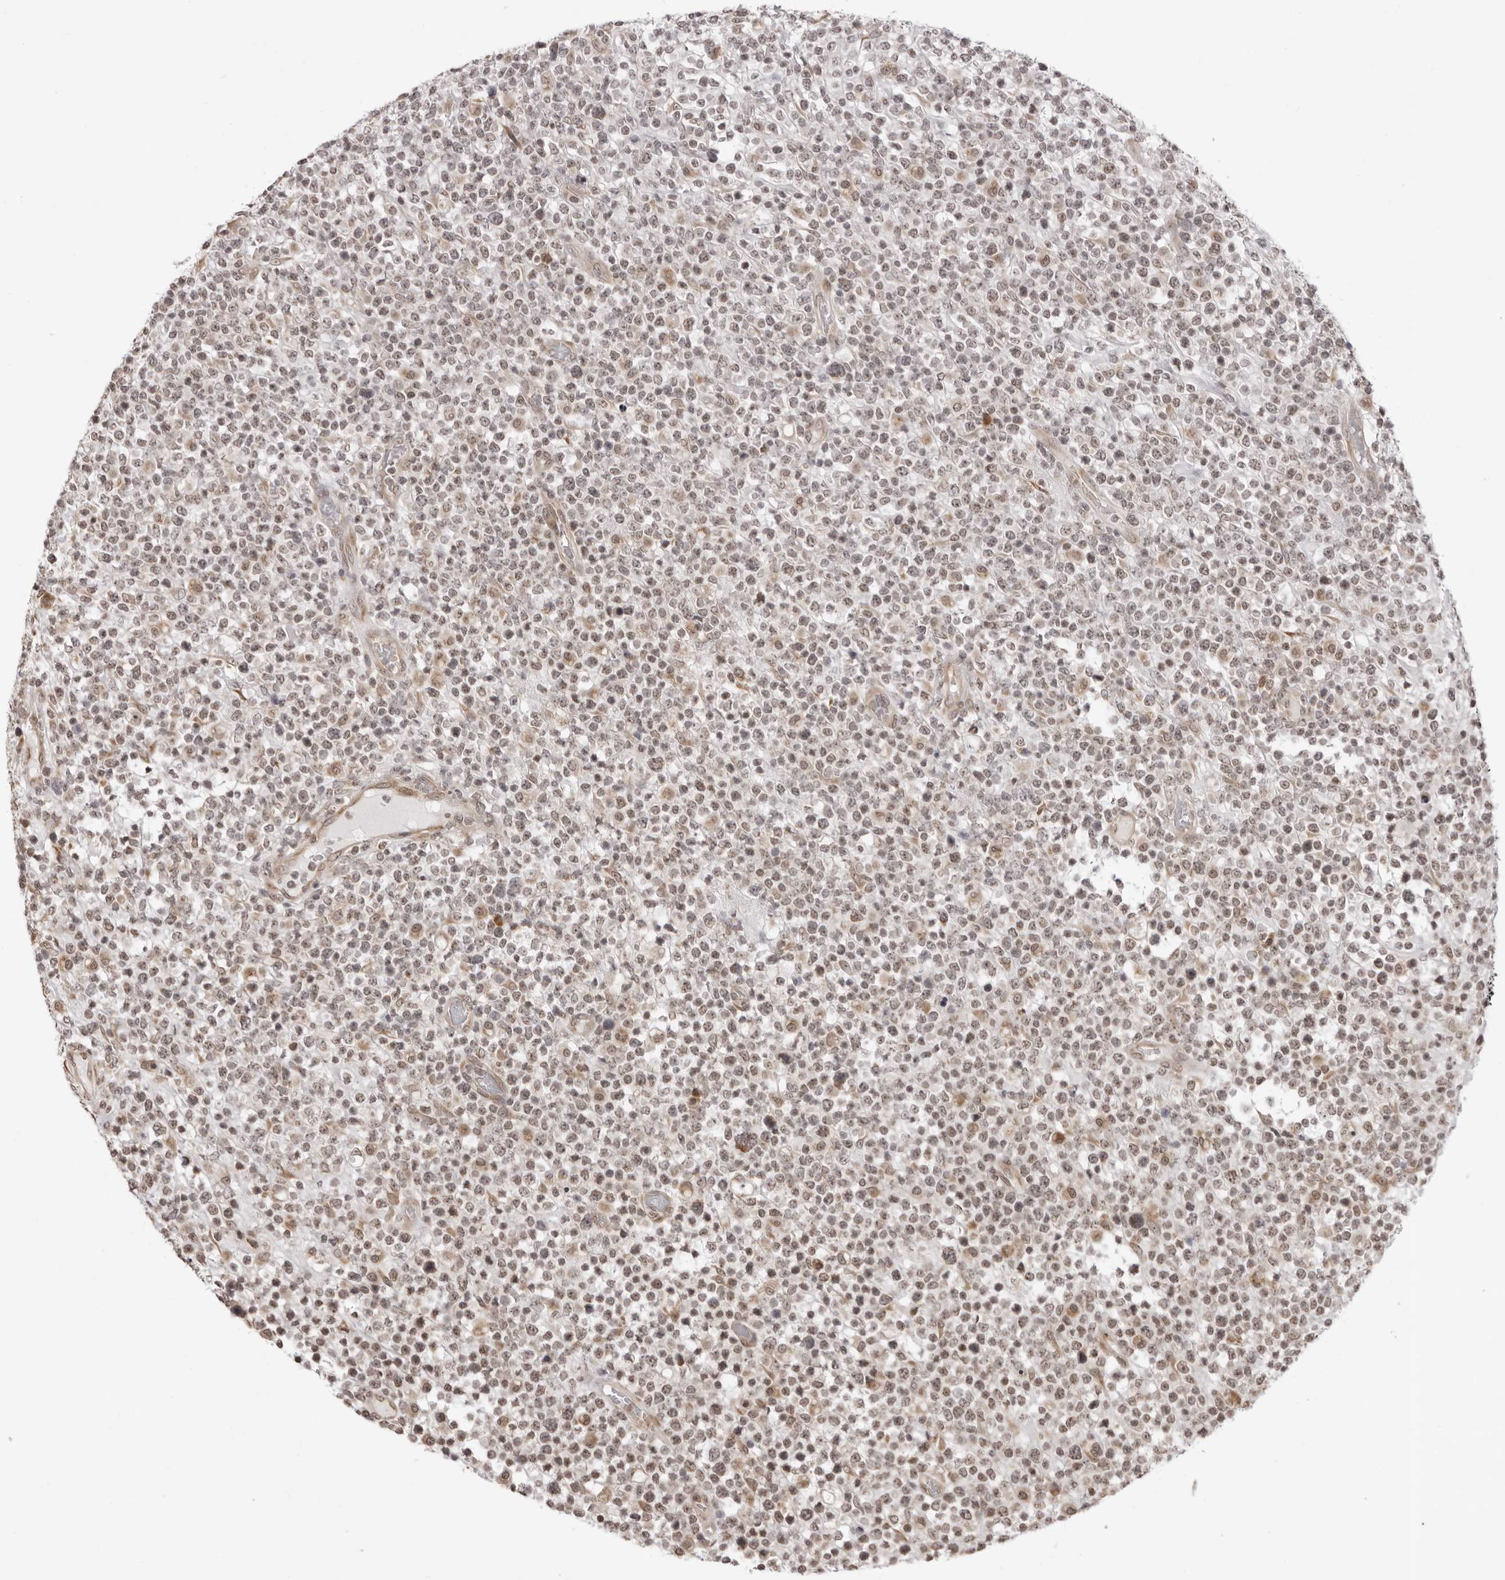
{"staining": {"intensity": "weak", "quantity": "25%-75%", "location": "cytoplasmic/membranous"}, "tissue": "lymphoma", "cell_type": "Tumor cells", "image_type": "cancer", "snomed": [{"axis": "morphology", "description": "Malignant lymphoma, non-Hodgkin's type, High grade"}, {"axis": "topography", "description": "Colon"}], "caption": "Lymphoma was stained to show a protein in brown. There is low levels of weak cytoplasmic/membranous expression in about 25%-75% of tumor cells.", "gene": "ZC3H11A", "patient": {"sex": "female", "age": 53}}